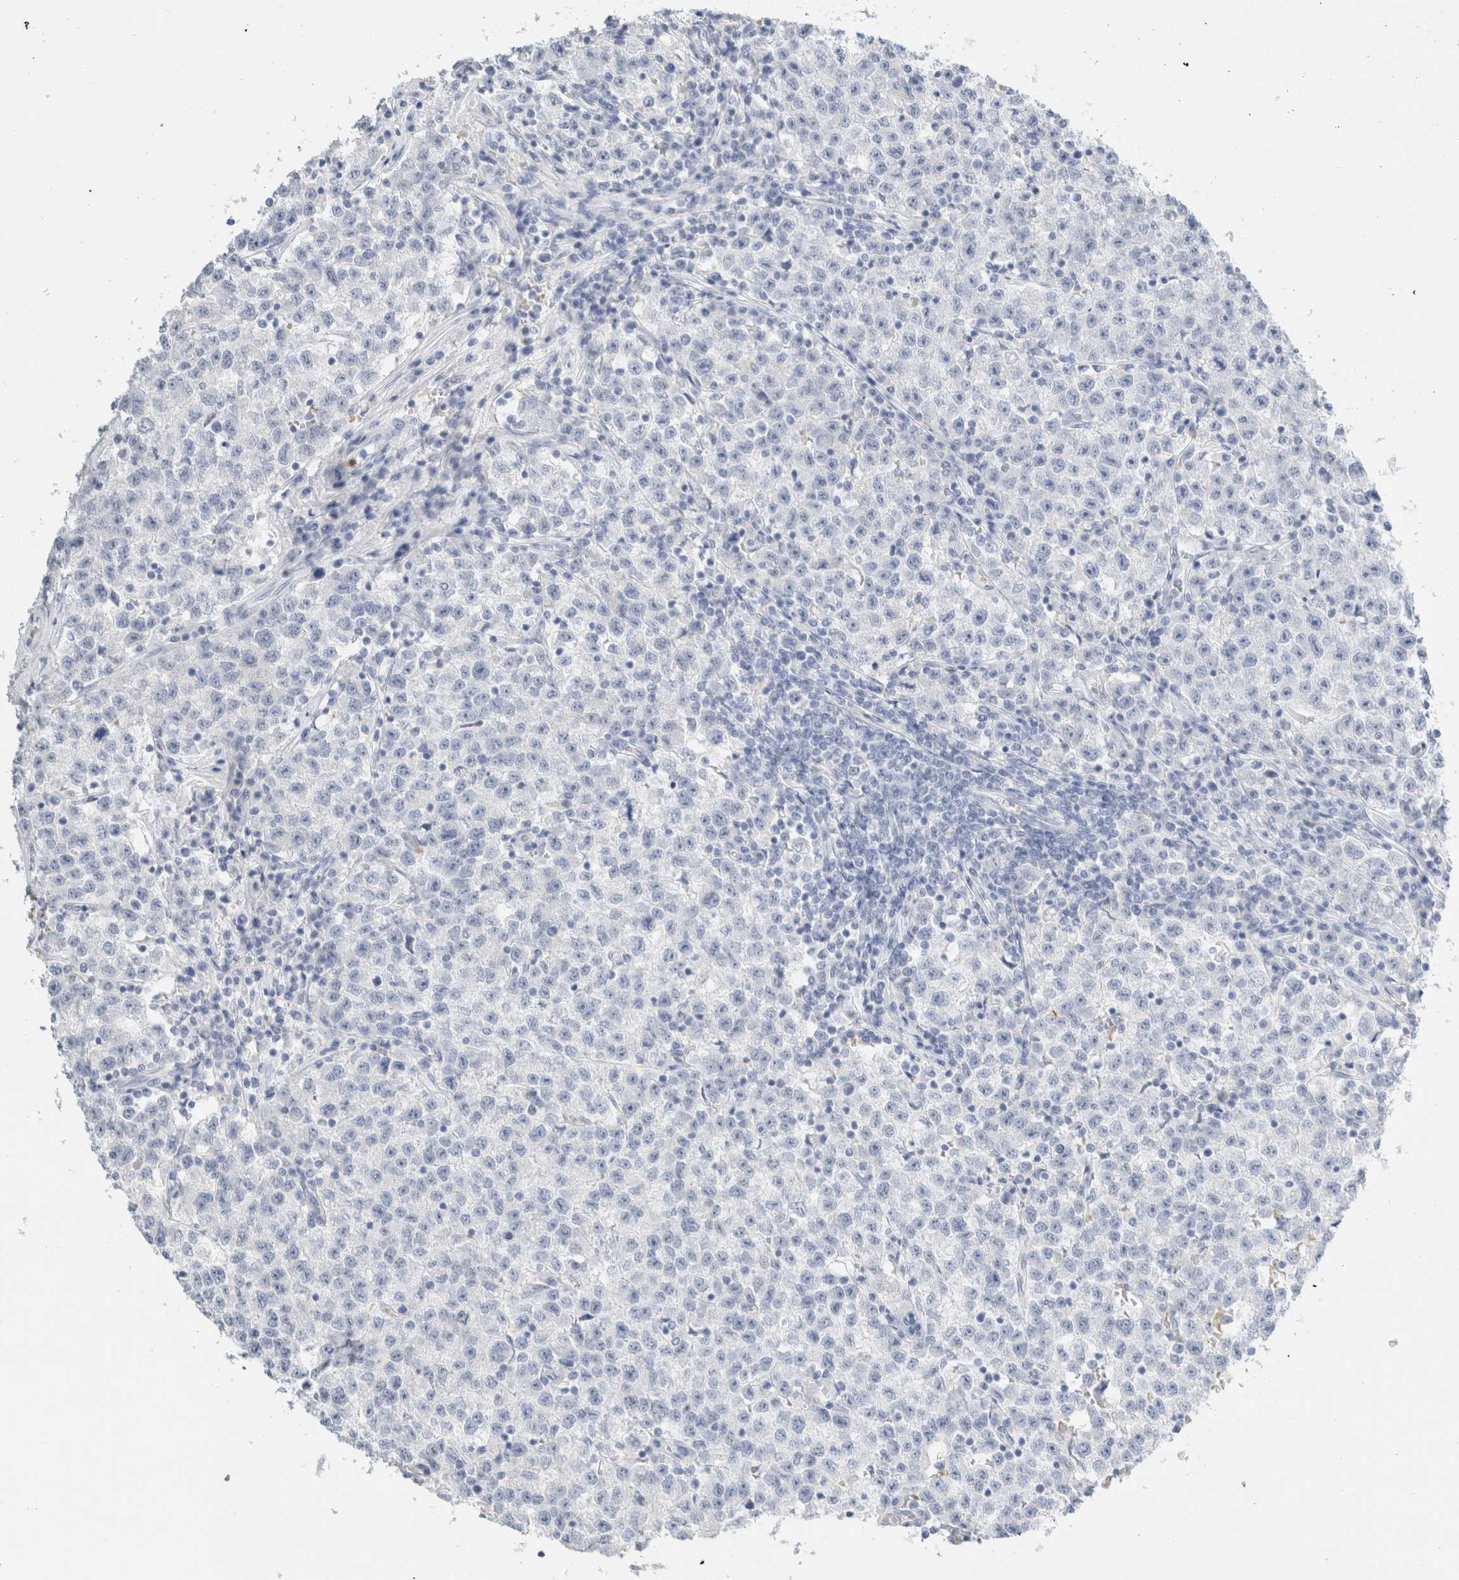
{"staining": {"intensity": "negative", "quantity": "none", "location": "none"}, "tissue": "testis cancer", "cell_type": "Tumor cells", "image_type": "cancer", "snomed": [{"axis": "morphology", "description": "Seminoma, NOS"}, {"axis": "topography", "description": "Testis"}], "caption": "High power microscopy image of an immunohistochemistry photomicrograph of testis cancer, revealing no significant positivity in tumor cells.", "gene": "ARG1", "patient": {"sex": "male", "age": 22}}